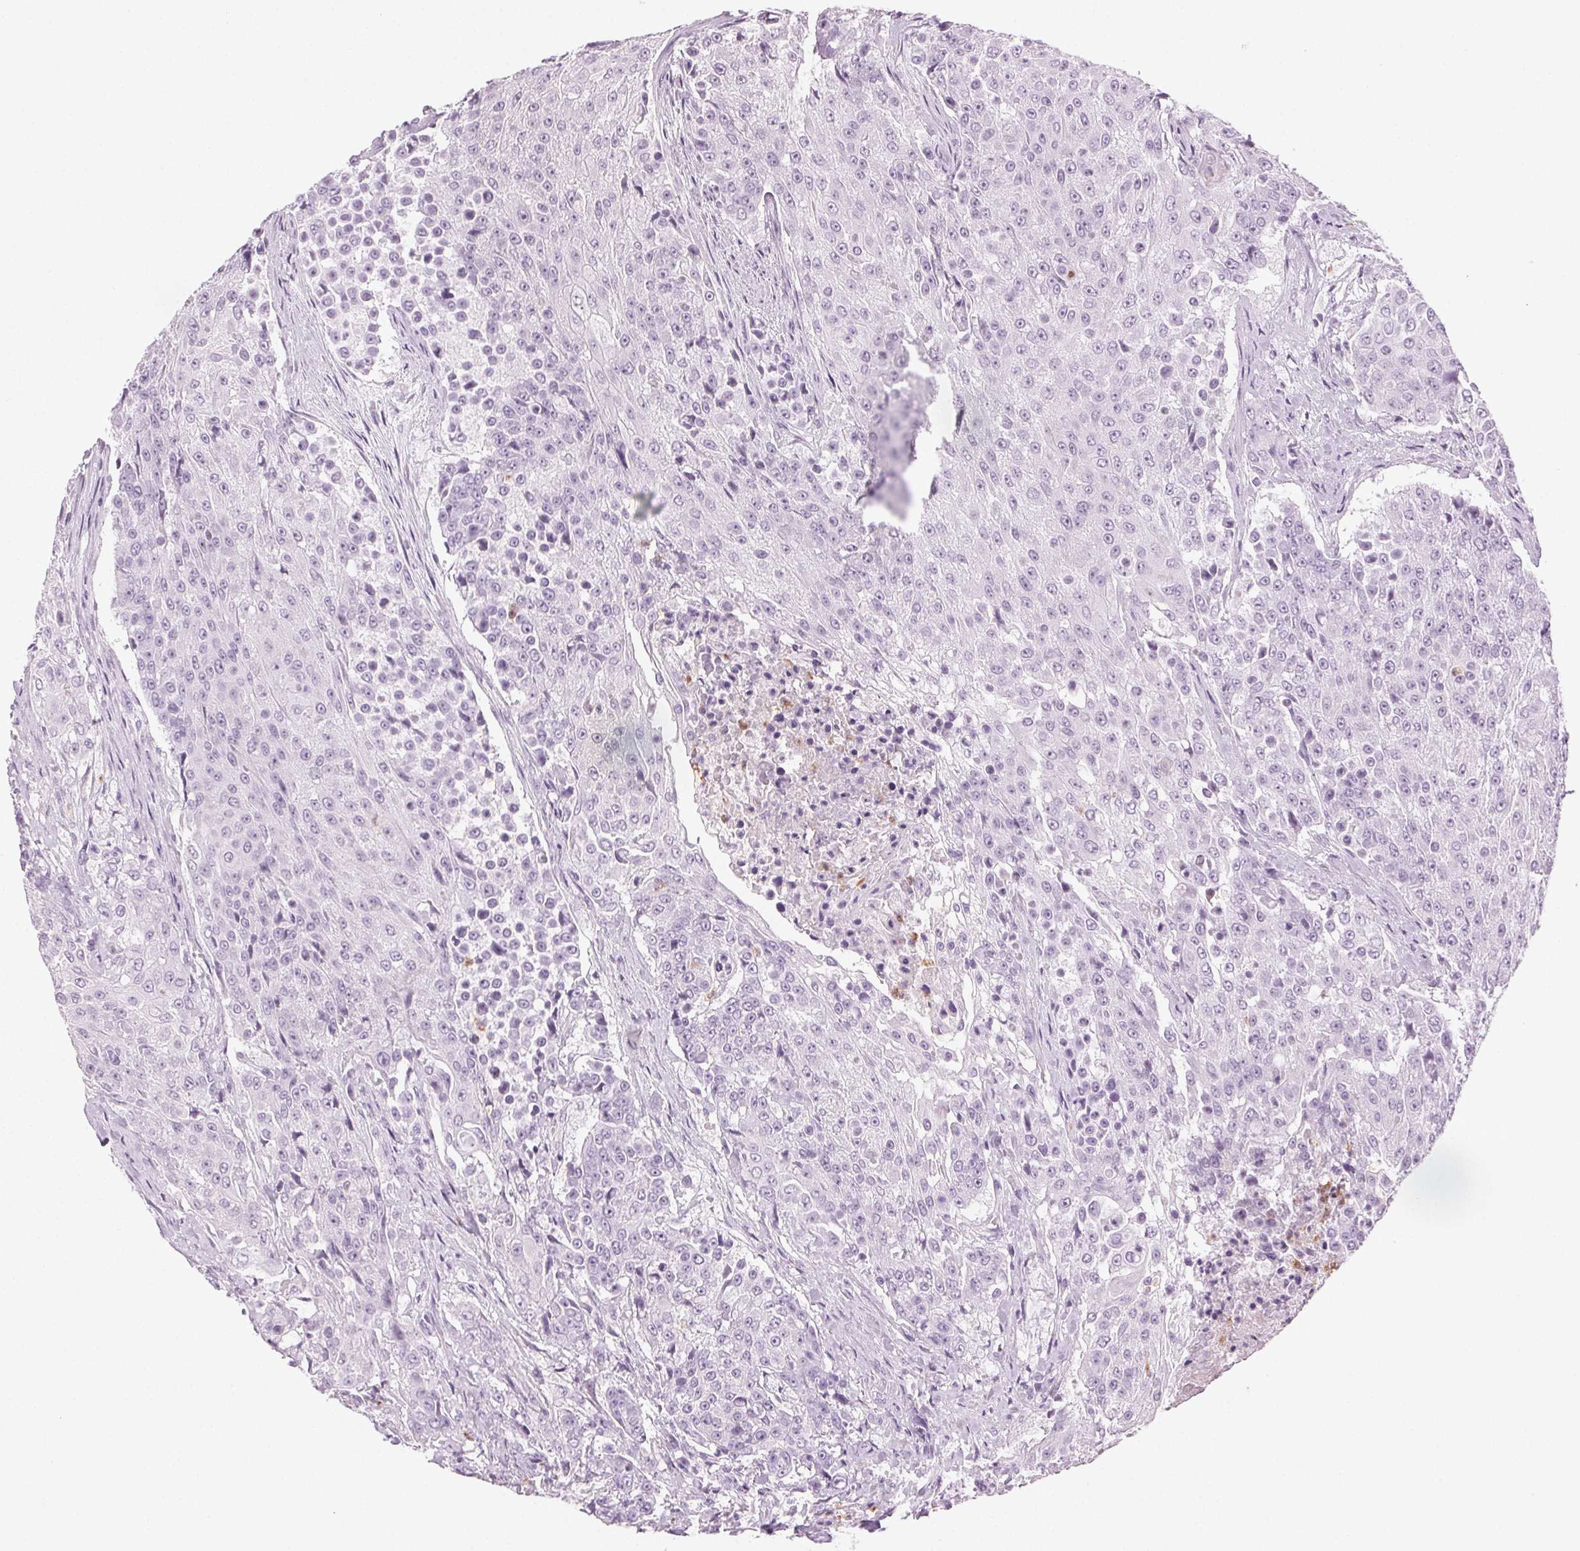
{"staining": {"intensity": "negative", "quantity": "none", "location": "none"}, "tissue": "urothelial cancer", "cell_type": "Tumor cells", "image_type": "cancer", "snomed": [{"axis": "morphology", "description": "Urothelial carcinoma, High grade"}, {"axis": "topography", "description": "Urinary bladder"}], "caption": "High-grade urothelial carcinoma was stained to show a protein in brown. There is no significant expression in tumor cells.", "gene": "MPO", "patient": {"sex": "female", "age": 63}}